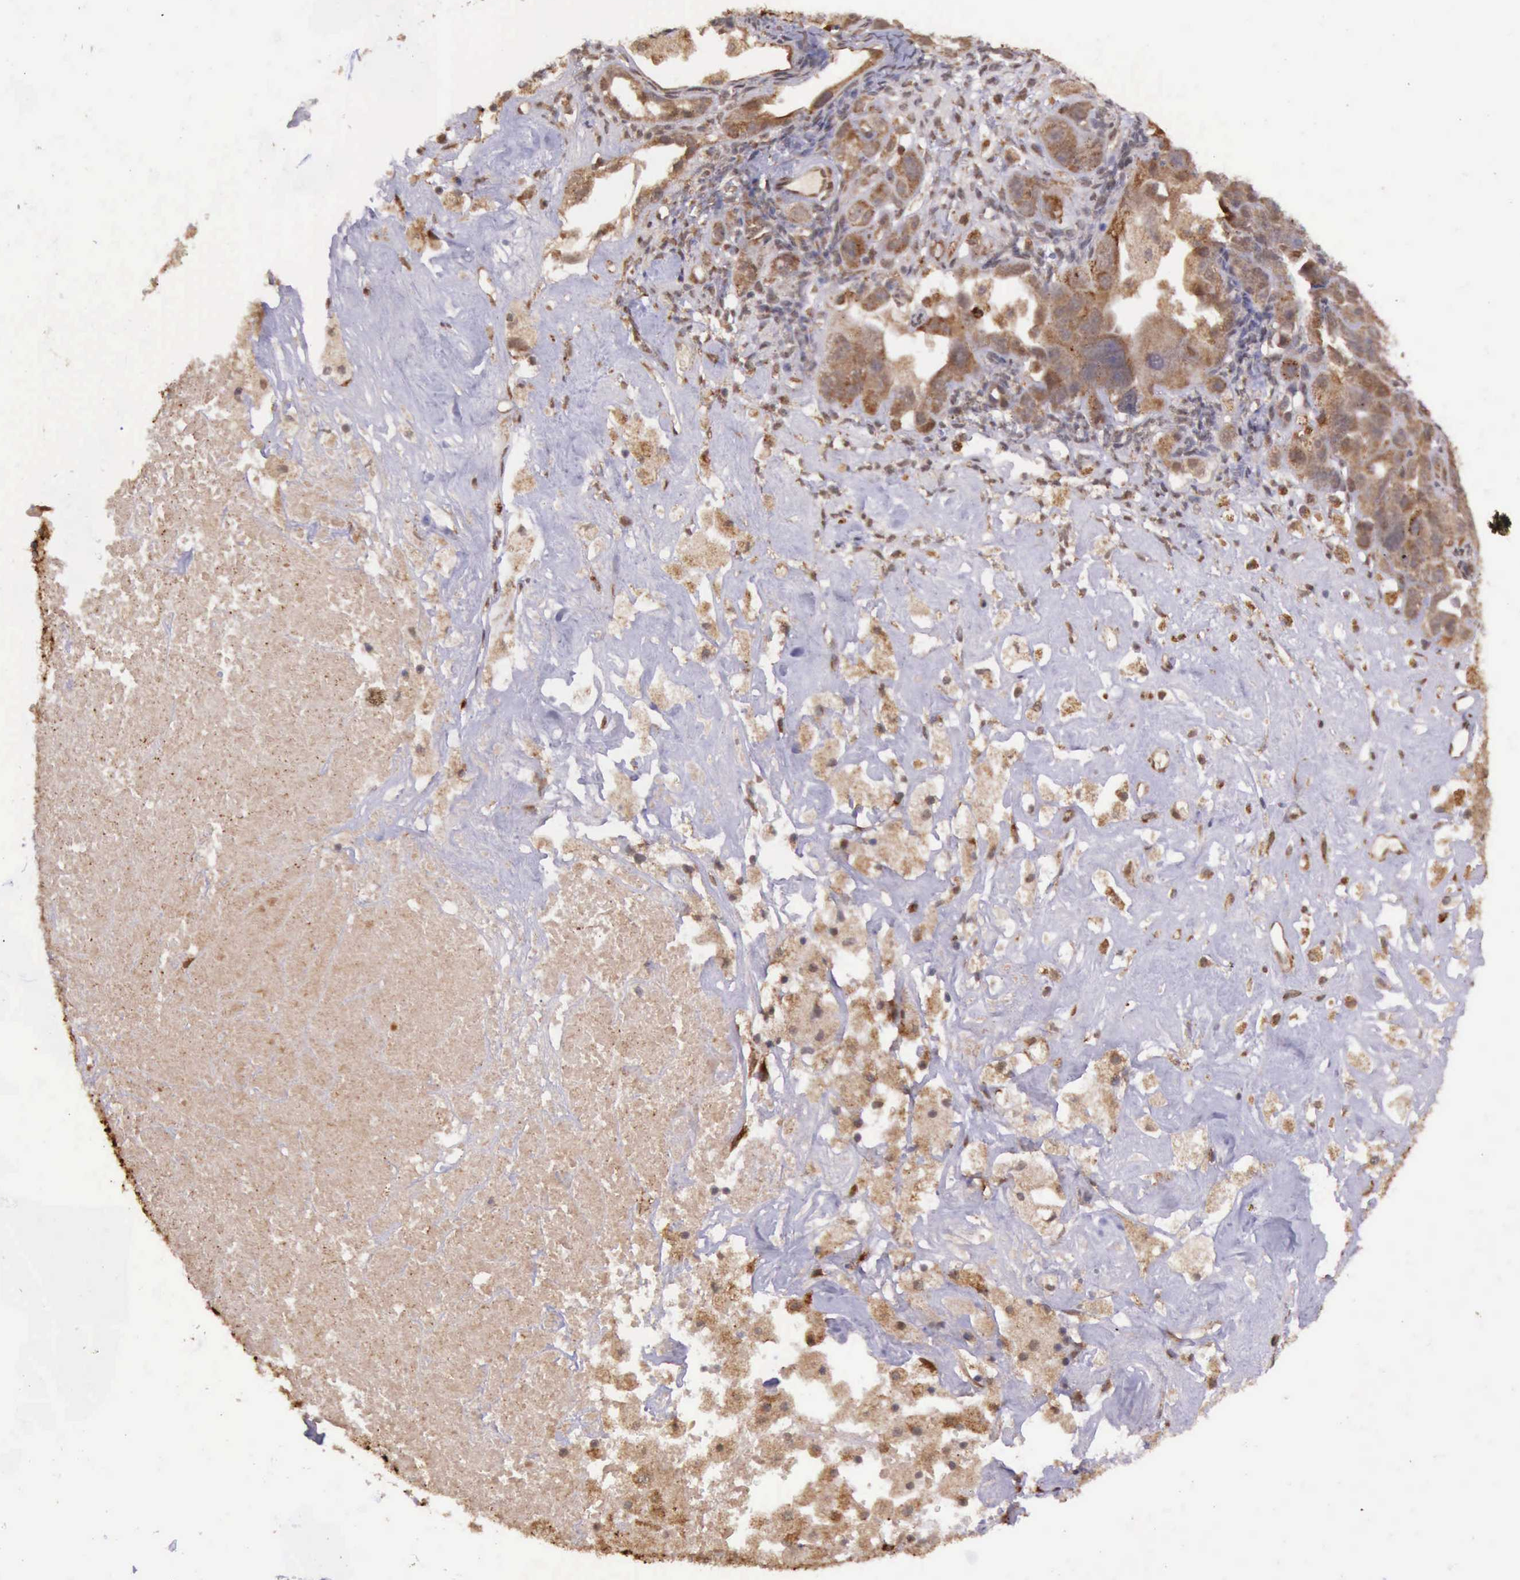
{"staining": {"intensity": "moderate", "quantity": ">75%", "location": "cytoplasmic/membranous"}, "tissue": "ovarian cancer", "cell_type": "Tumor cells", "image_type": "cancer", "snomed": [{"axis": "morphology", "description": "Cystadenocarcinoma, serous, NOS"}, {"axis": "topography", "description": "Ovary"}], "caption": "Human ovarian serous cystadenocarcinoma stained with a brown dye reveals moderate cytoplasmic/membranous positive positivity in about >75% of tumor cells.", "gene": "ARMCX3", "patient": {"sex": "female", "age": 66}}